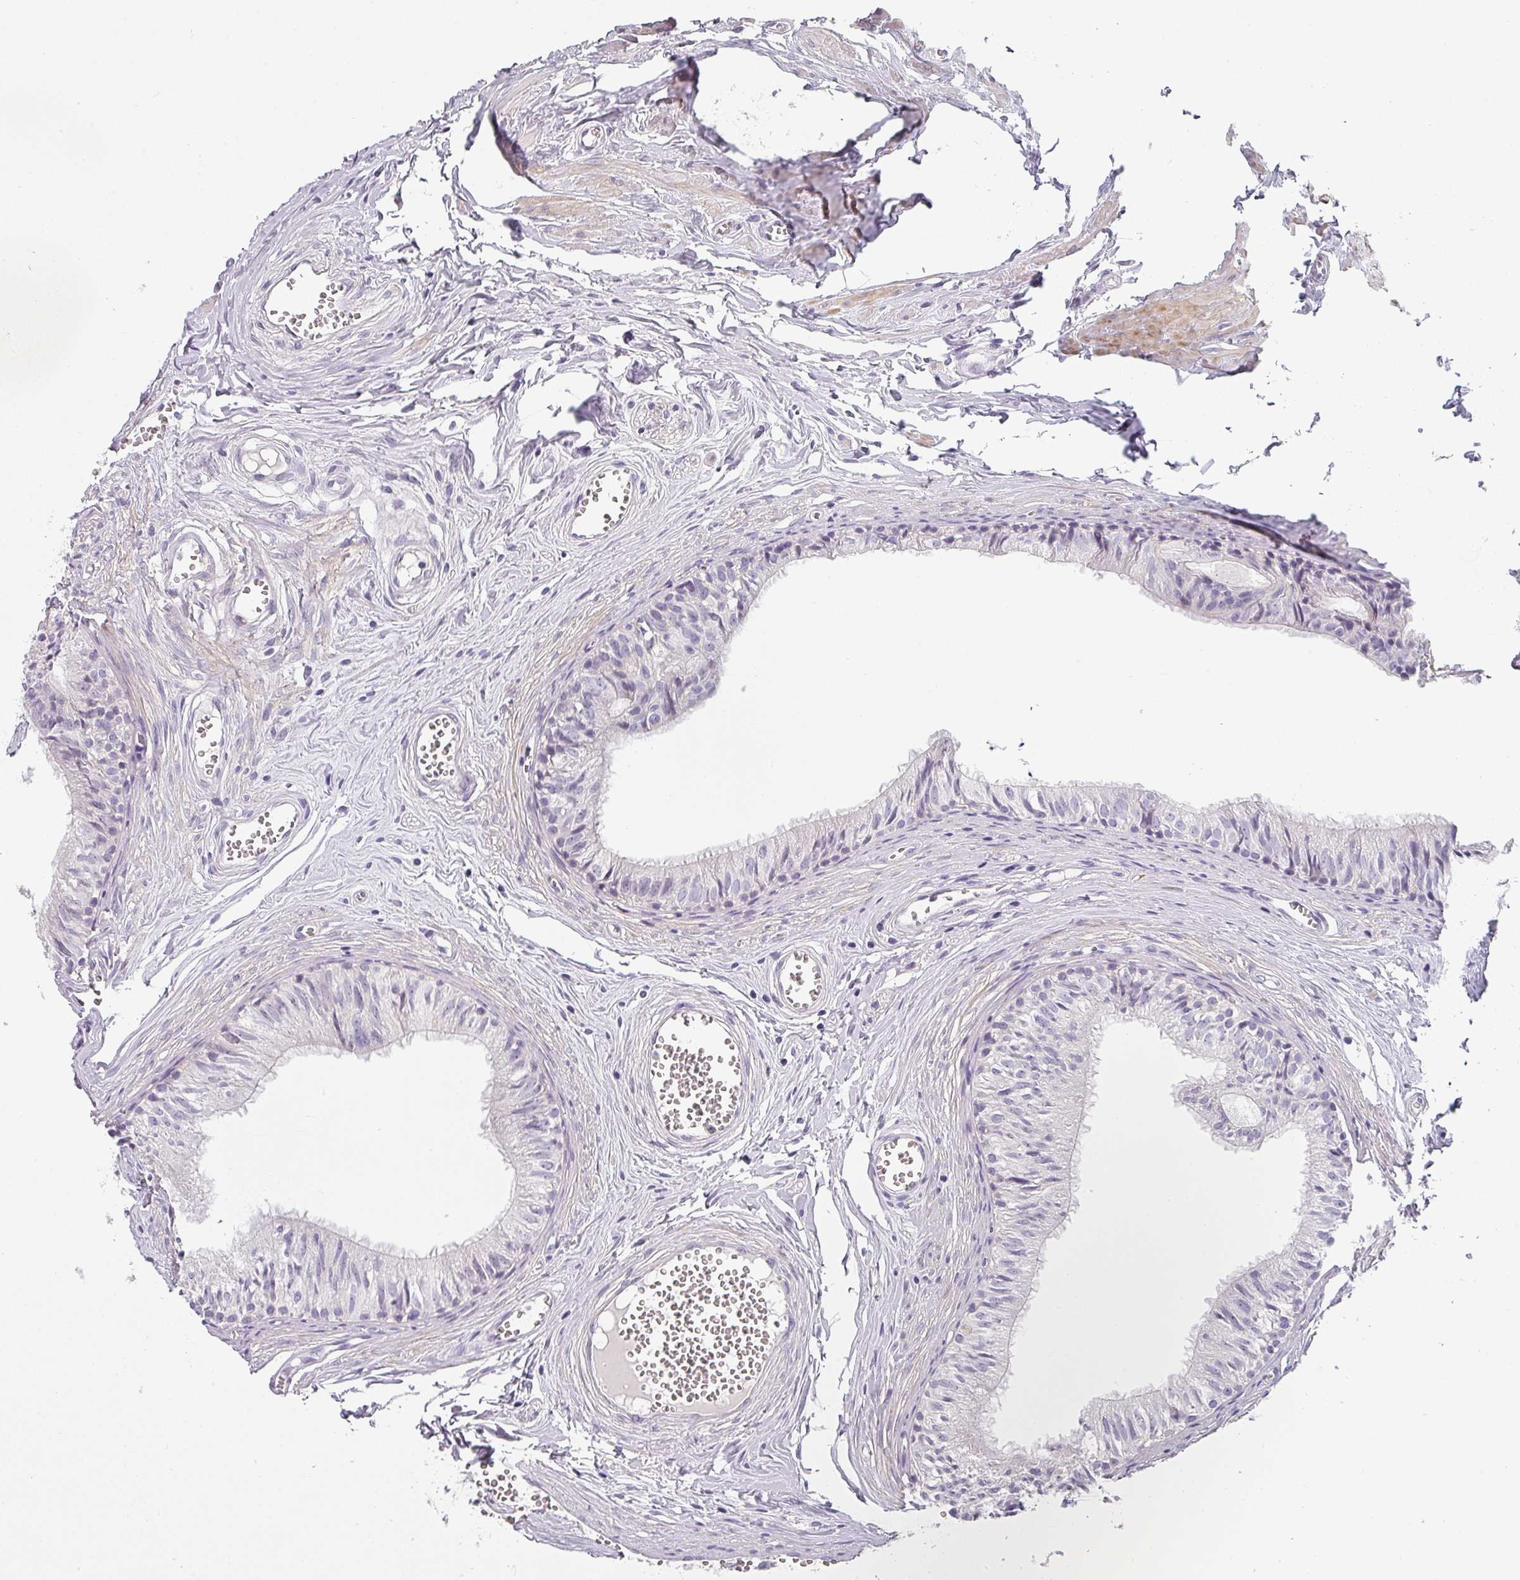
{"staining": {"intensity": "negative", "quantity": "none", "location": "none"}, "tissue": "epididymis", "cell_type": "Glandular cells", "image_type": "normal", "snomed": [{"axis": "morphology", "description": "Normal tissue, NOS"}, {"axis": "topography", "description": "Epididymis"}], "caption": "This is an immunohistochemistry micrograph of benign epididymis. There is no staining in glandular cells.", "gene": "BTLA", "patient": {"sex": "male", "age": 36}}